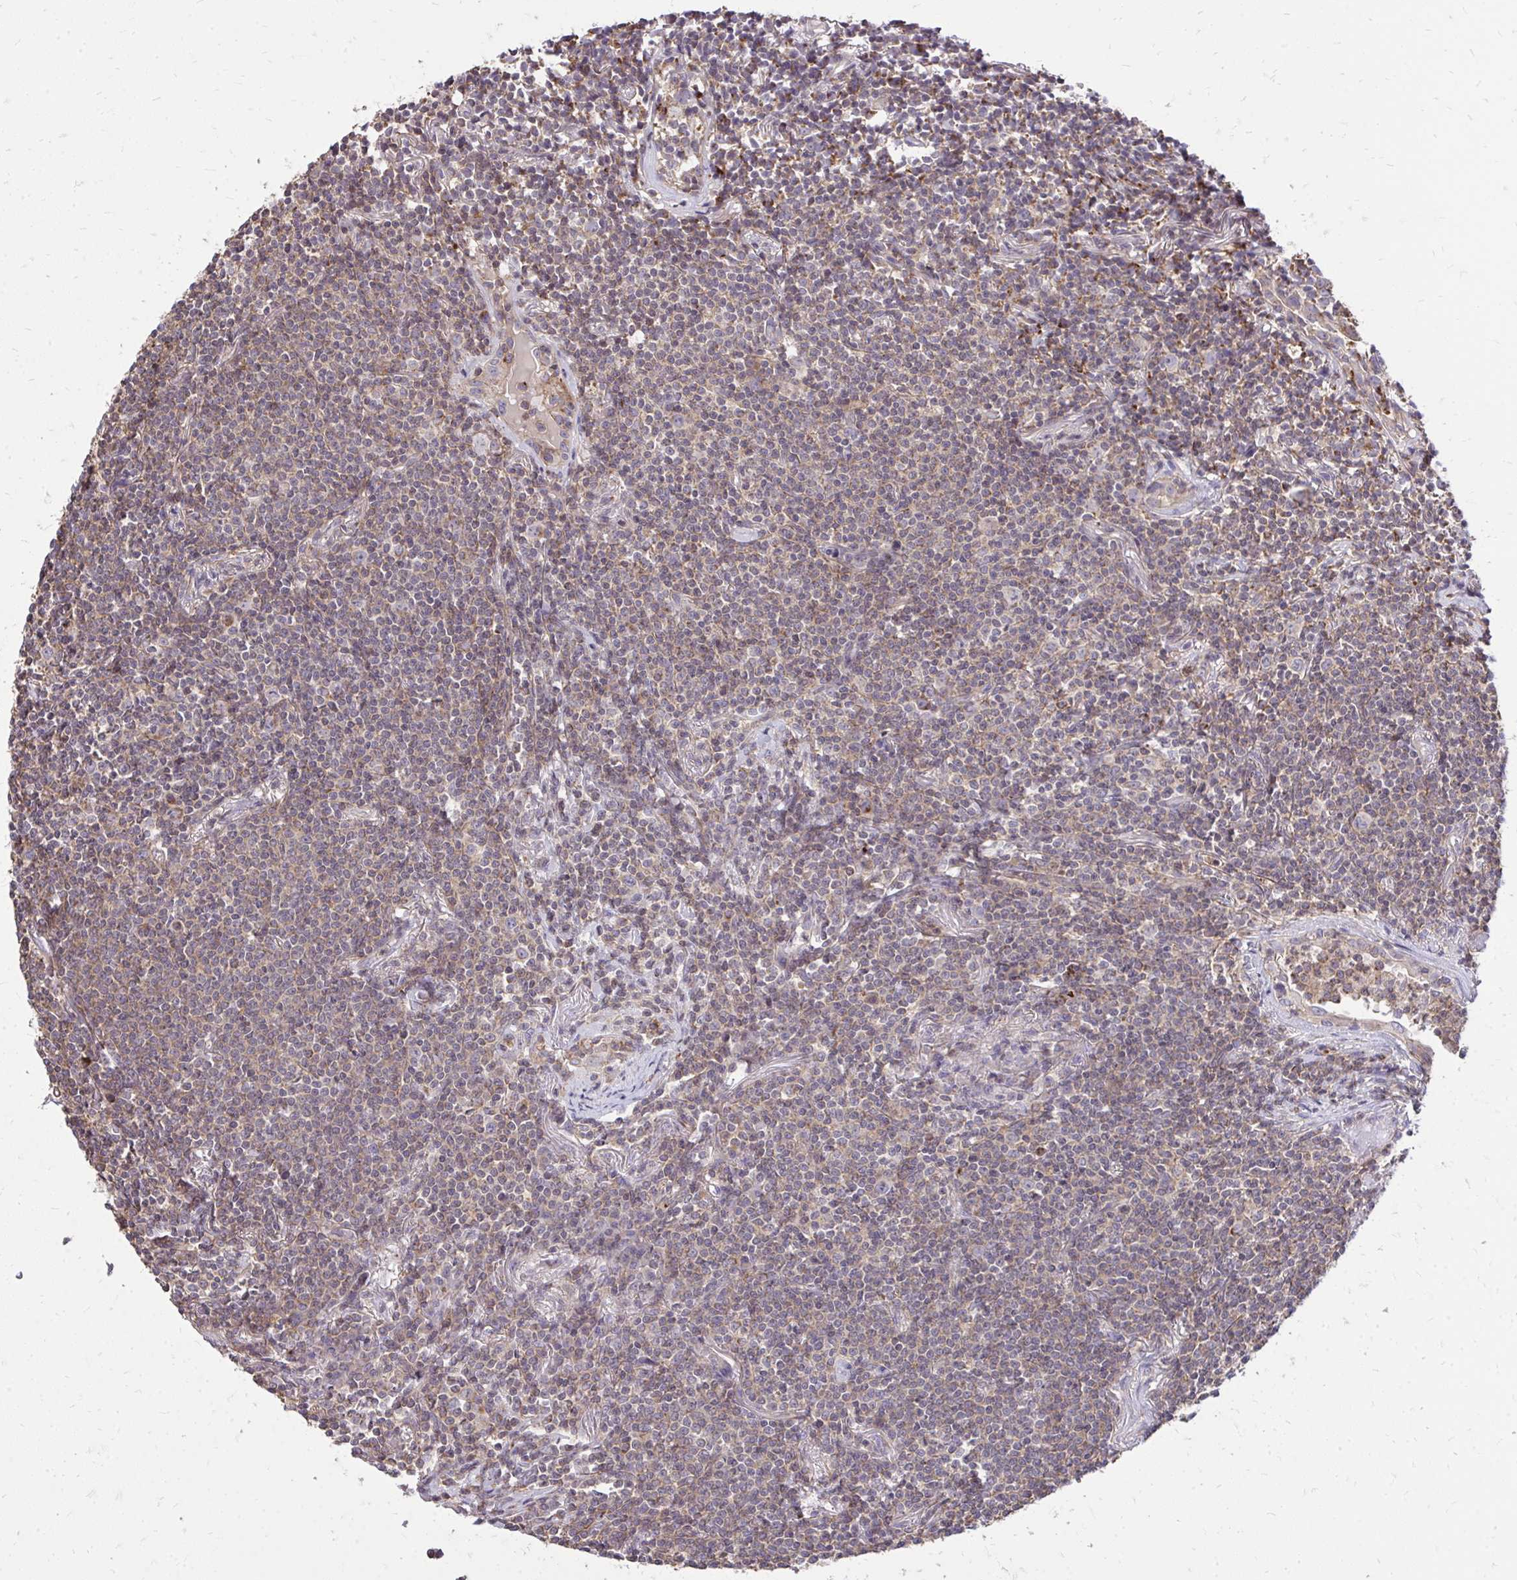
{"staining": {"intensity": "weak", "quantity": "25%-75%", "location": "cytoplasmic/membranous"}, "tissue": "lymphoma", "cell_type": "Tumor cells", "image_type": "cancer", "snomed": [{"axis": "morphology", "description": "Malignant lymphoma, non-Hodgkin's type, Low grade"}, {"axis": "topography", "description": "Lung"}], "caption": "The image demonstrates staining of lymphoma, revealing weak cytoplasmic/membranous protein positivity (brown color) within tumor cells.", "gene": "SLC7A5", "patient": {"sex": "female", "age": 71}}